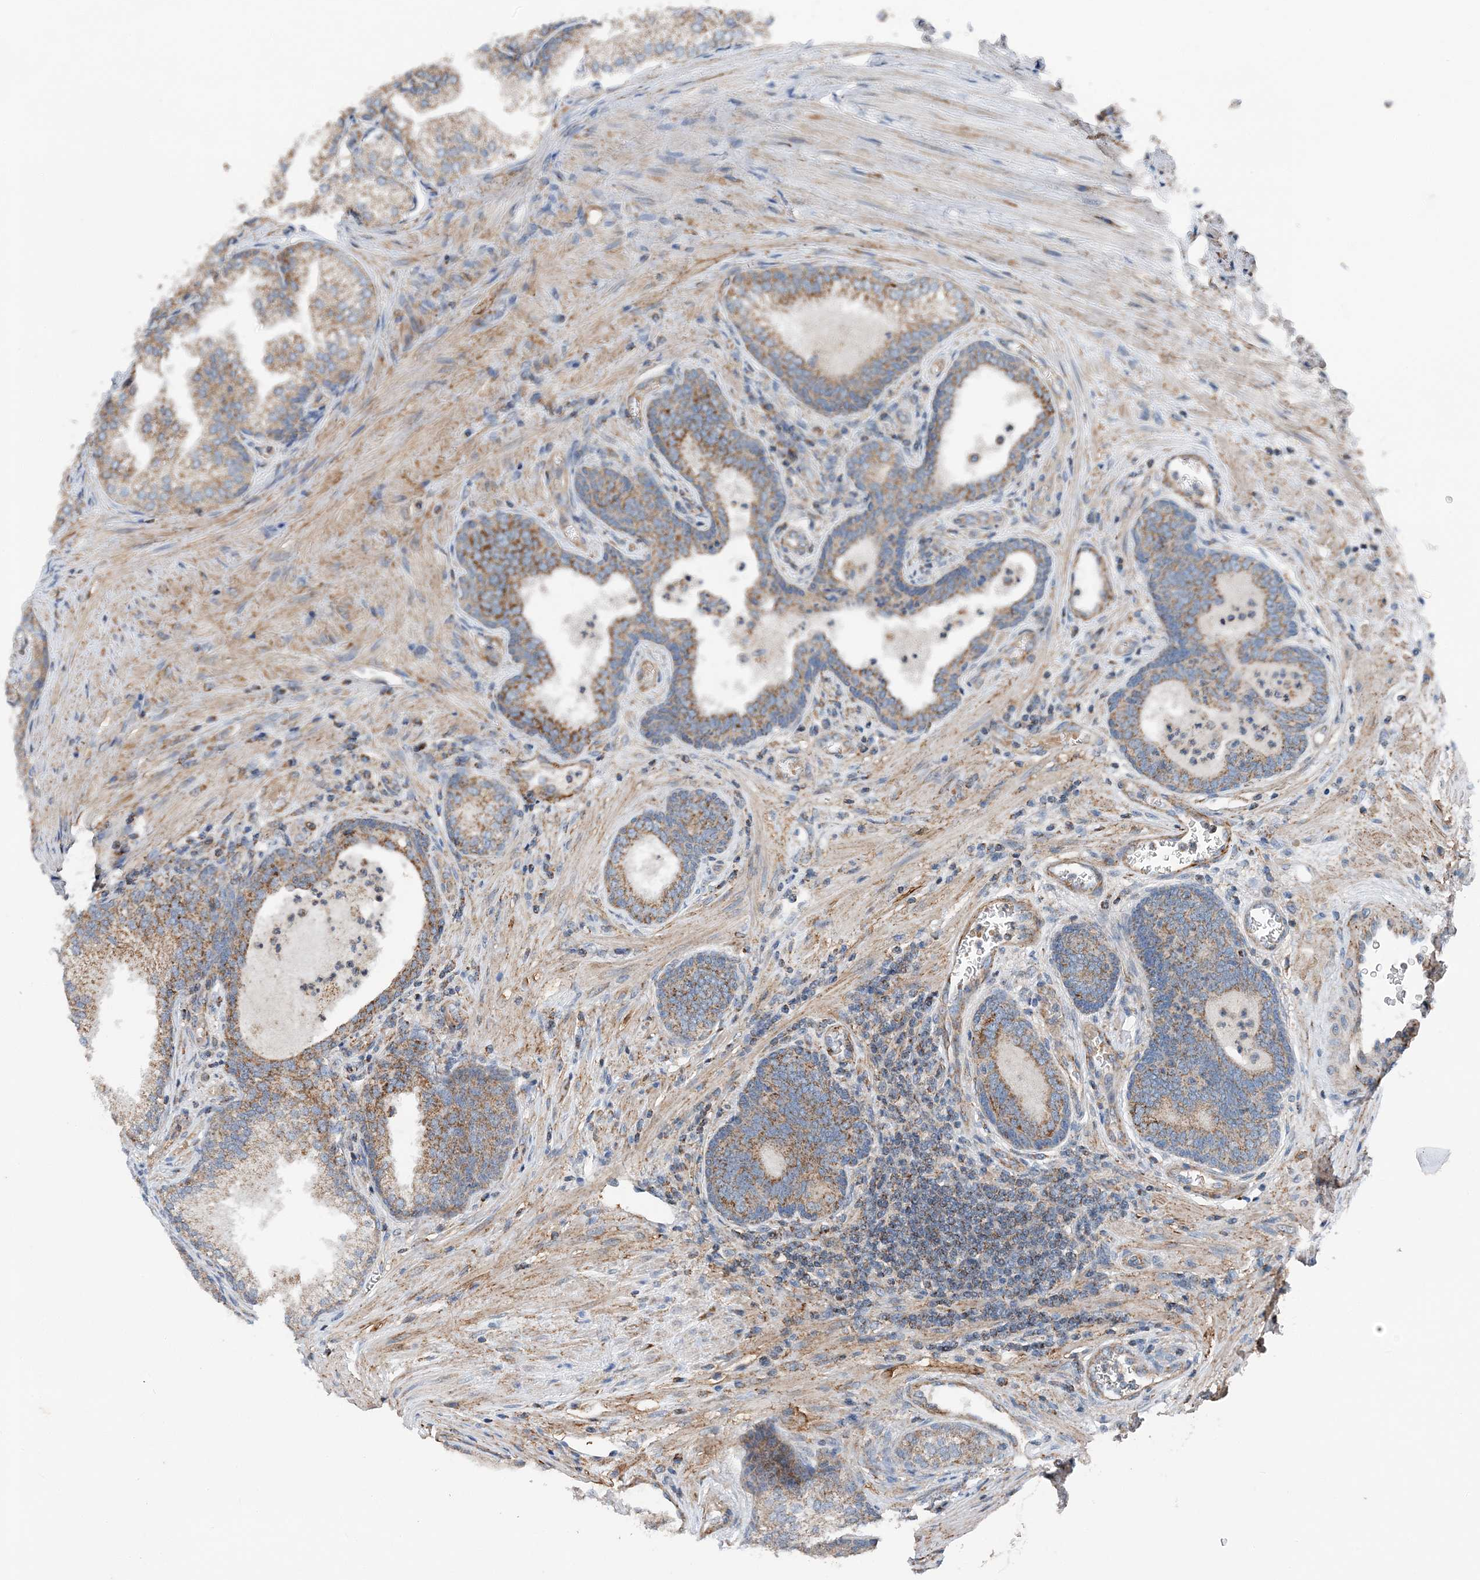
{"staining": {"intensity": "moderate", "quantity": ">75%", "location": "cytoplasmic/membranous"}, "tissue": "prostate", "cell_type": "Glandular cells", "image_type": "normal", "snomed": [{"axis": "morphology", "description": "Normal tissue, NOS"}, {"axis": "topography", "description": "Prostate"}], "caption": "Brown immunohistochemical staining in normal human prostate exhibits moderate cytoplasmic/membranous positivity in approximately >75% of glandular cells. (DAB = brown stain, brightfield microscopy at high magnification).", "gene": "SPRY2", "patient": {"sex": "male", "age": 76}}